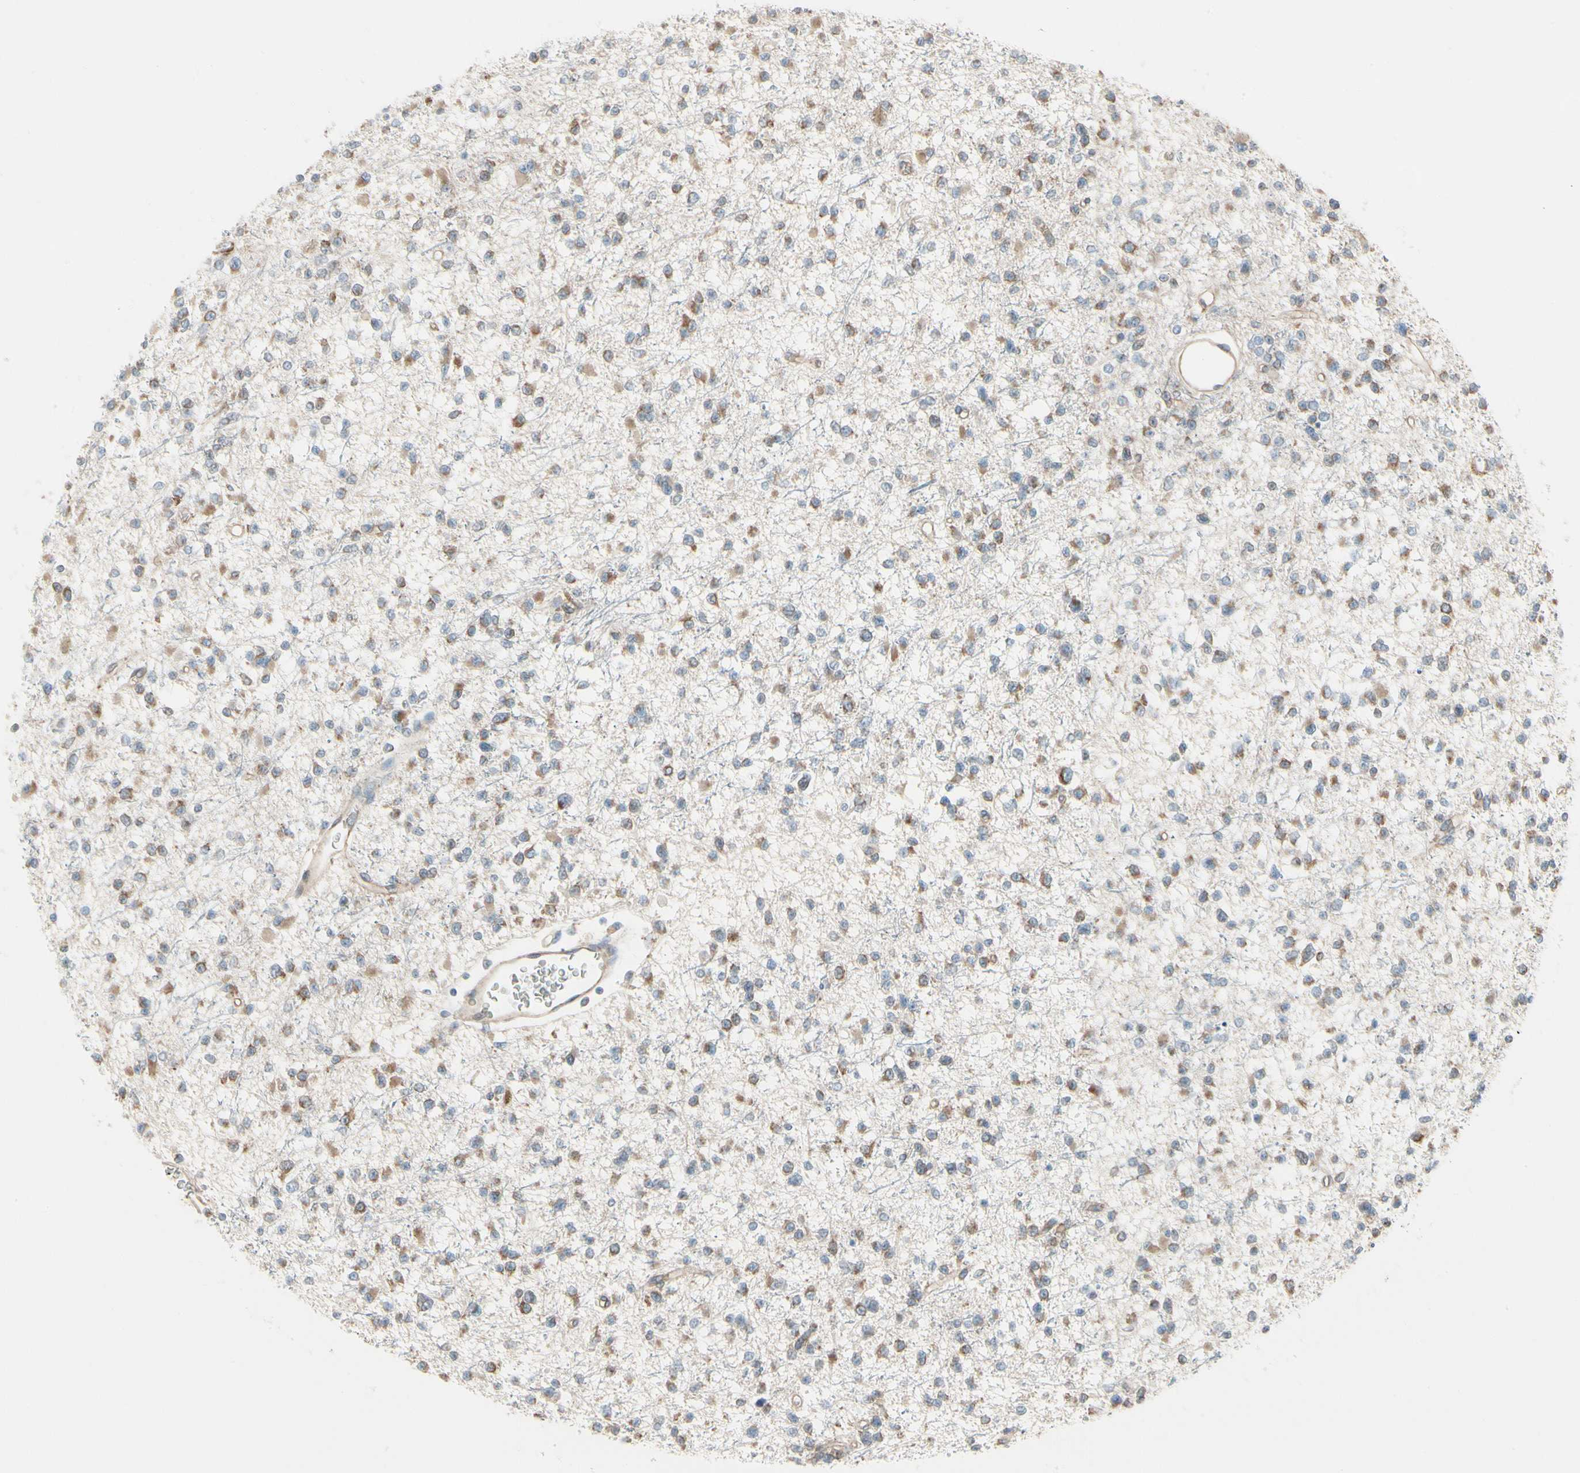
{"staining": {"intensity": "weak", "quantity": ">75%", "location": "cytoplasmic/membranous"}, "tissue": "glioma", "cell_type": "Tumor cells", "image_type": "cancer", "snomed": [{"axis": "morphology", "description": "Glioma, malignant, Low grade"}, {"axis": "topography", "description": "Brain"}], "caption": "There is low levels of weak cytoplasmic/membranous expression in tumor cells of malignant low-grade glioma, as demonstrated by immunohistochemical staining (brown color).", "gene": "FNDC3A", "patient": {"sex": "female", "age": 22}}